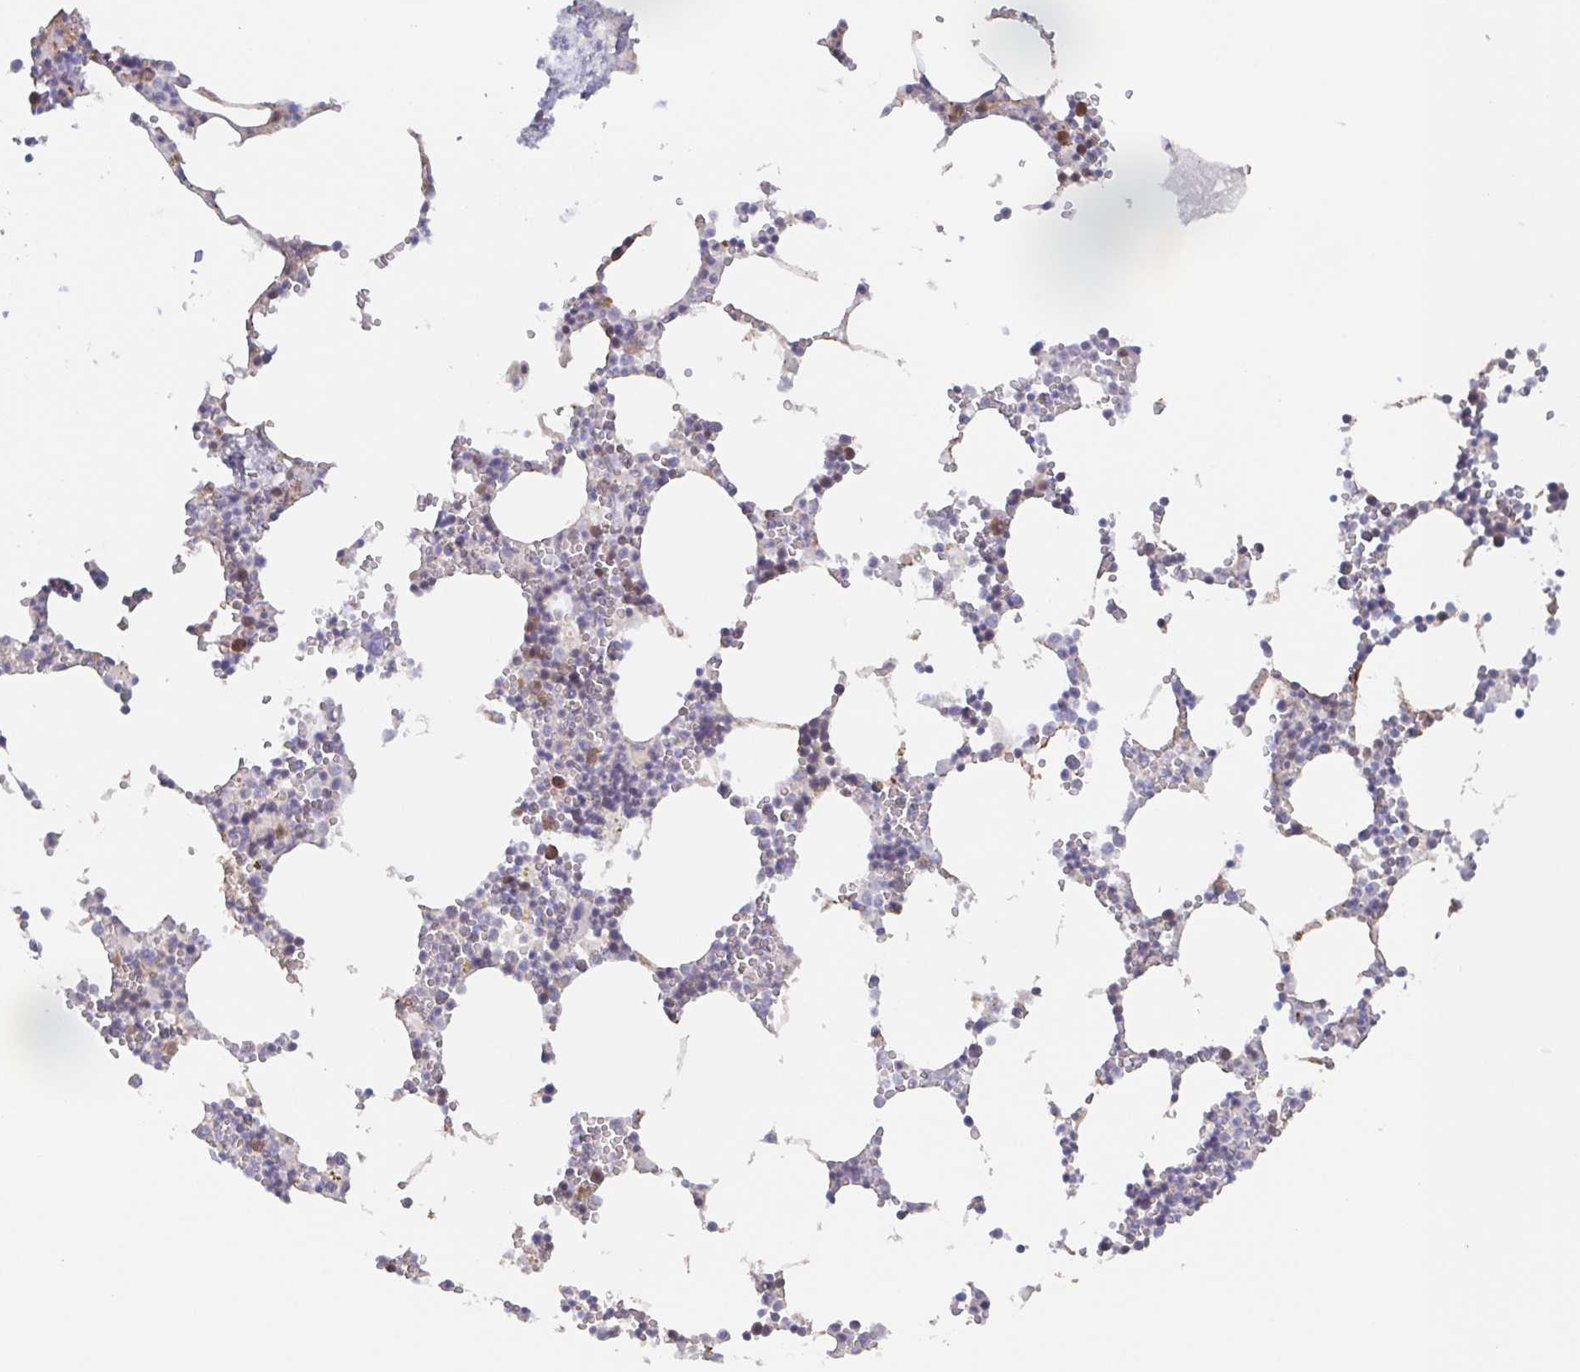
{"staining": {"intensity": "strong", "quantity": "<25%", "location": "cytoplasmic/membranous"}, "tissue": "bone marrow", "cell_type": "Hematopoietic cells", "image_type": "normal", "snomed": [{"axis": "morphology", "description": "Normal tissue, NOS"}, {"axis": "topography", "description": "Bone marrow"}], "caption": "Protein staining of benign bone marrow demonstrates strong cytoplasmic/membranous staining in about <25% of hematopoietic cells. (DAB = brown stain, brightfield microscopy at high magnification).", "gene": "AGFG2", "patient": {"sex": "male", "age": 54}}